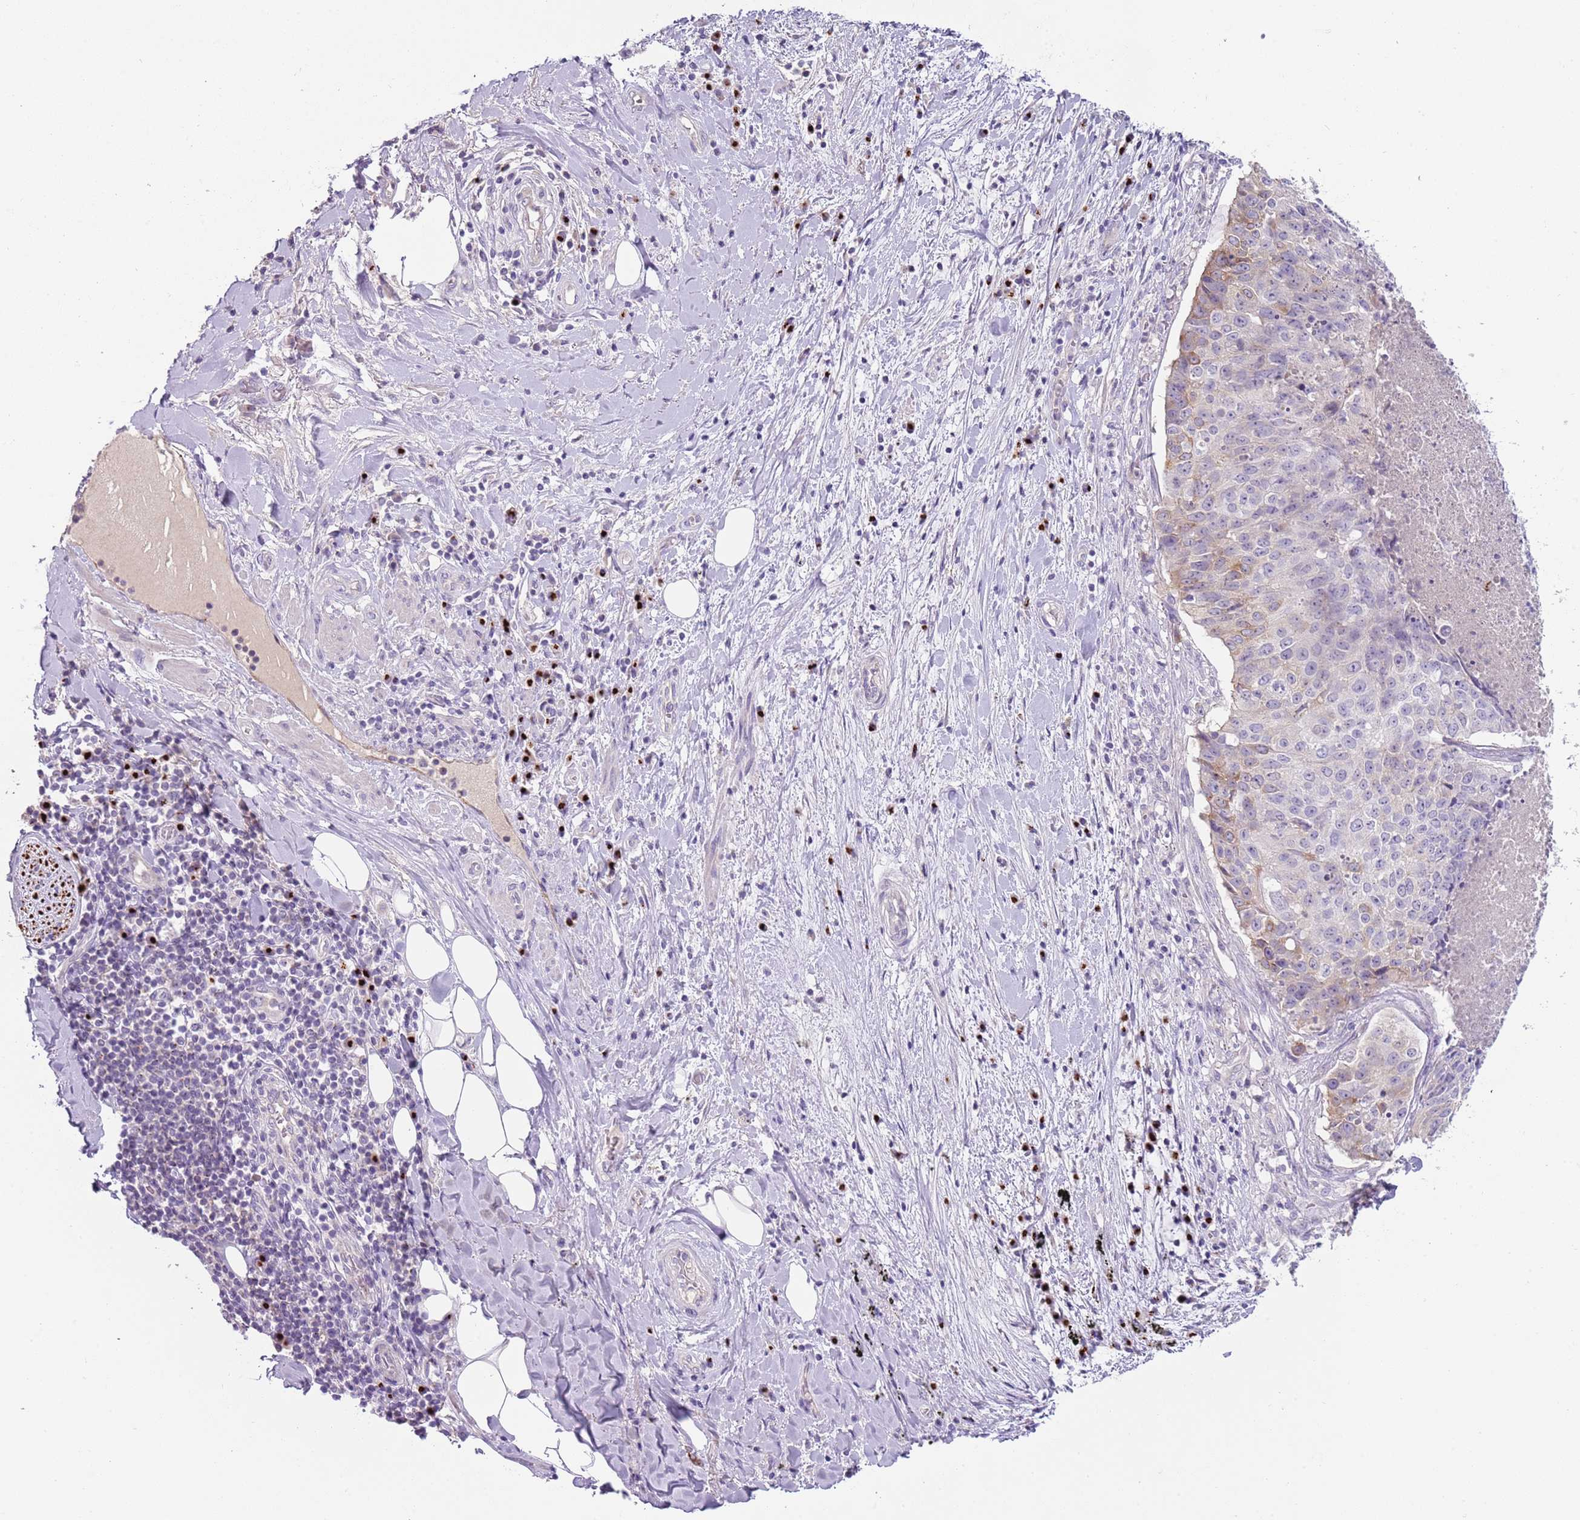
{"staining": {"intensity": "negative", "quantity": "none", "location": "none"}, "tissue": "adipose tissue", "cell_type": "Adipocytes", "image_type": "normal", "snomed": [{"axis": "morphology", "description": "Normal tissue, NOS"}, {"axis": "morphology", "description": "Squamous cell carcinoma, NOS"}, {"axis": "topography", "description": "Bronchus"}, {"axis": "topography", "description": "Lung"}], "caption": "A high-resolution photomicrograph shows IHC staining of benign adipose tissue, which exhibits no significant expression in adipocytes.", "gene": "C2CD3", "patient": {"sex": "male", "age": 64}}